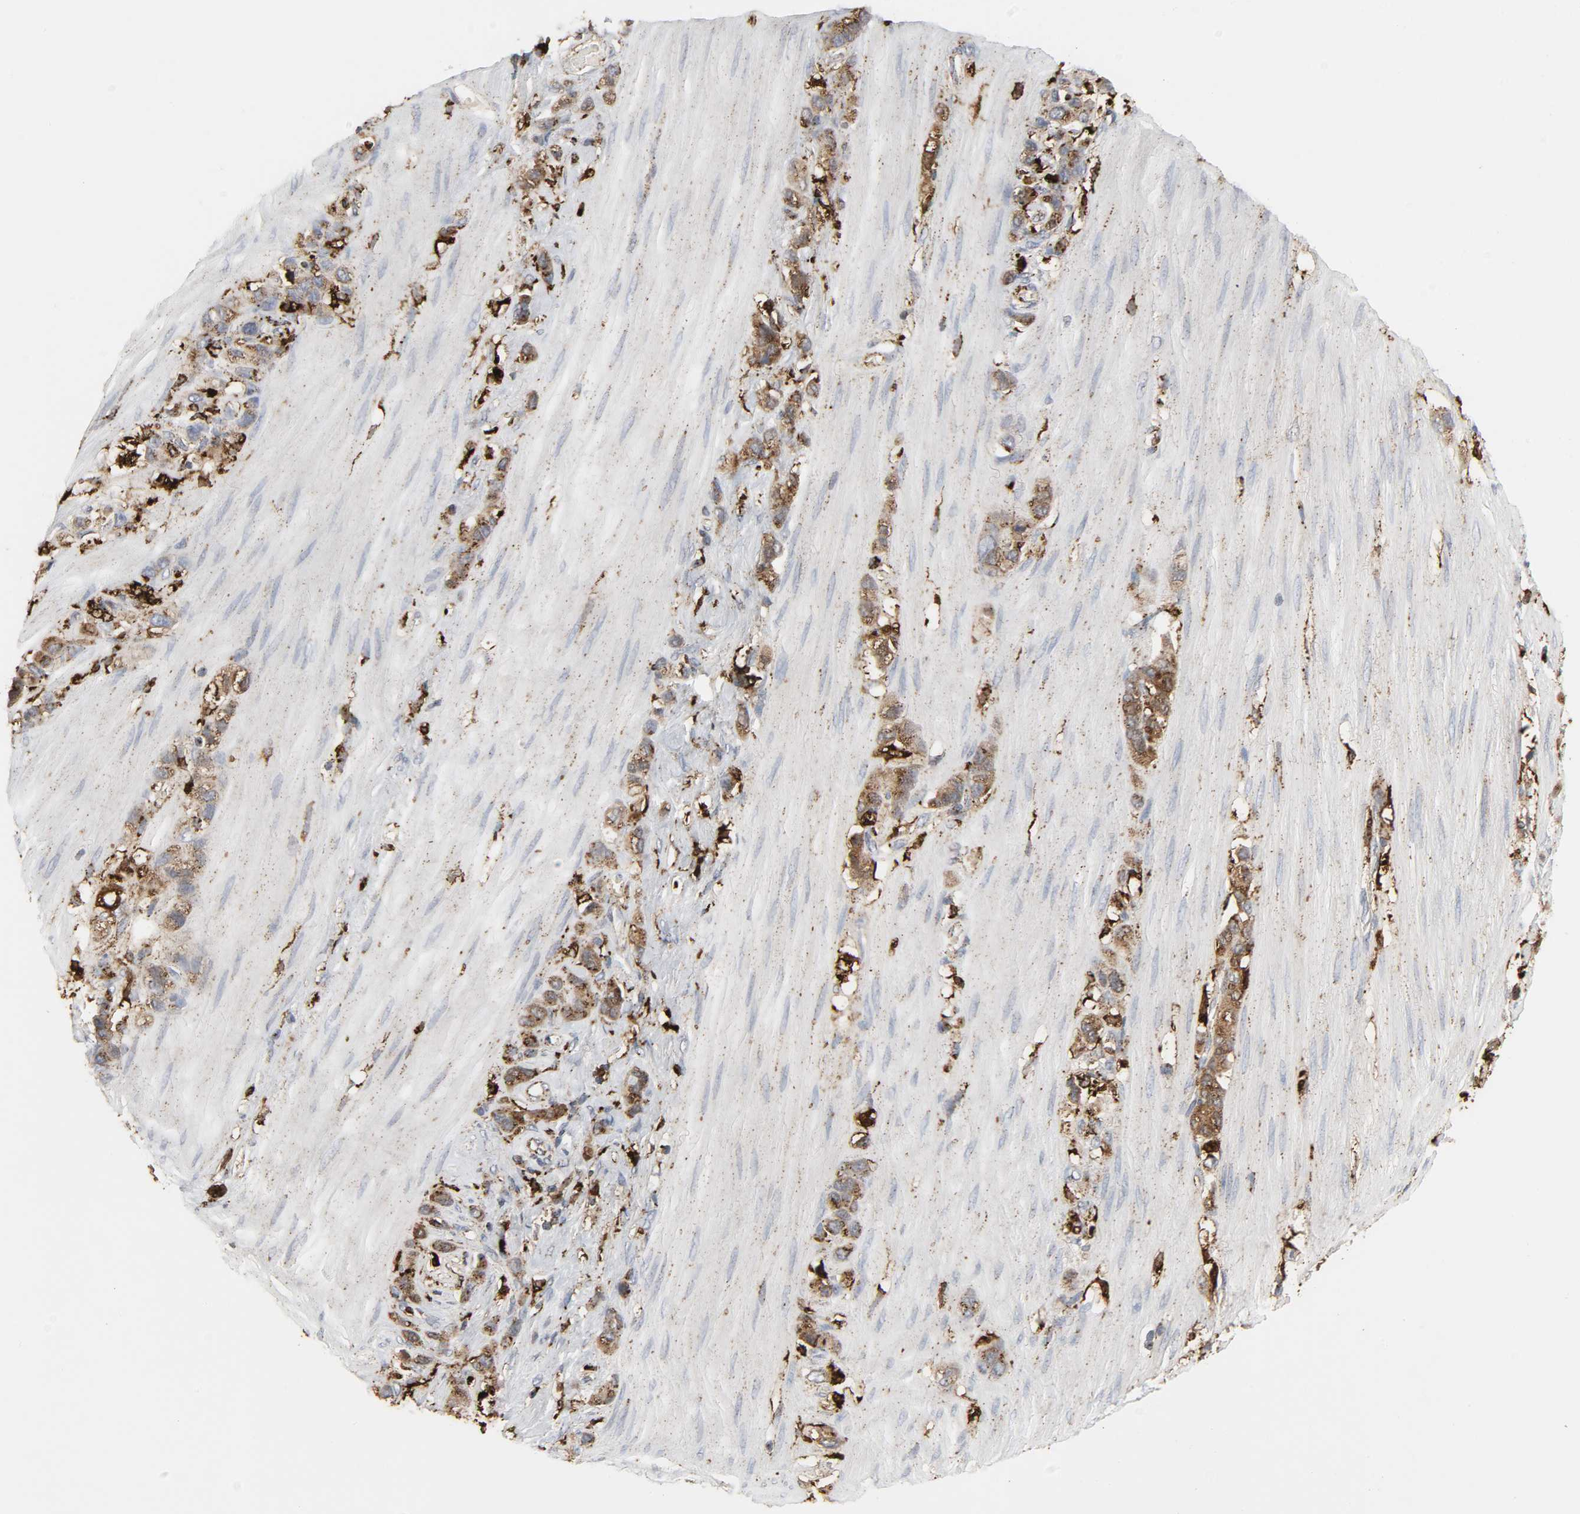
{"staining": {"intensity": "moderate", "quantity": ">75%", "location": "cytoplasmic/membranous"}, "tissue": "stomach cancer", "cell_type": "Tumor cells", "image_type": "cancer", "snomed": [{"axis": "morphology", "description": "Normal tissue, NOS"}, {"axis": "morphology", "description": "Adenocarcinoma, NOS"}, {"axis": "morphology", "description": "Adenocarcinoma, High grade"}, {"axis": "topography", "description": "Stomach, upper"}, {"axis": "topography", "description": "Stomach"}], "caption": "DAB (3,3'-diaminobenzidine) immunohistochemical staining of high-grade adenocarcinoma (stomach) exhibits moderate cytoplasmic/membranous protein expression in about >75% of tumor cells.", "gene": "PSAP", "patient": {"sex": "female", "age": 65}}